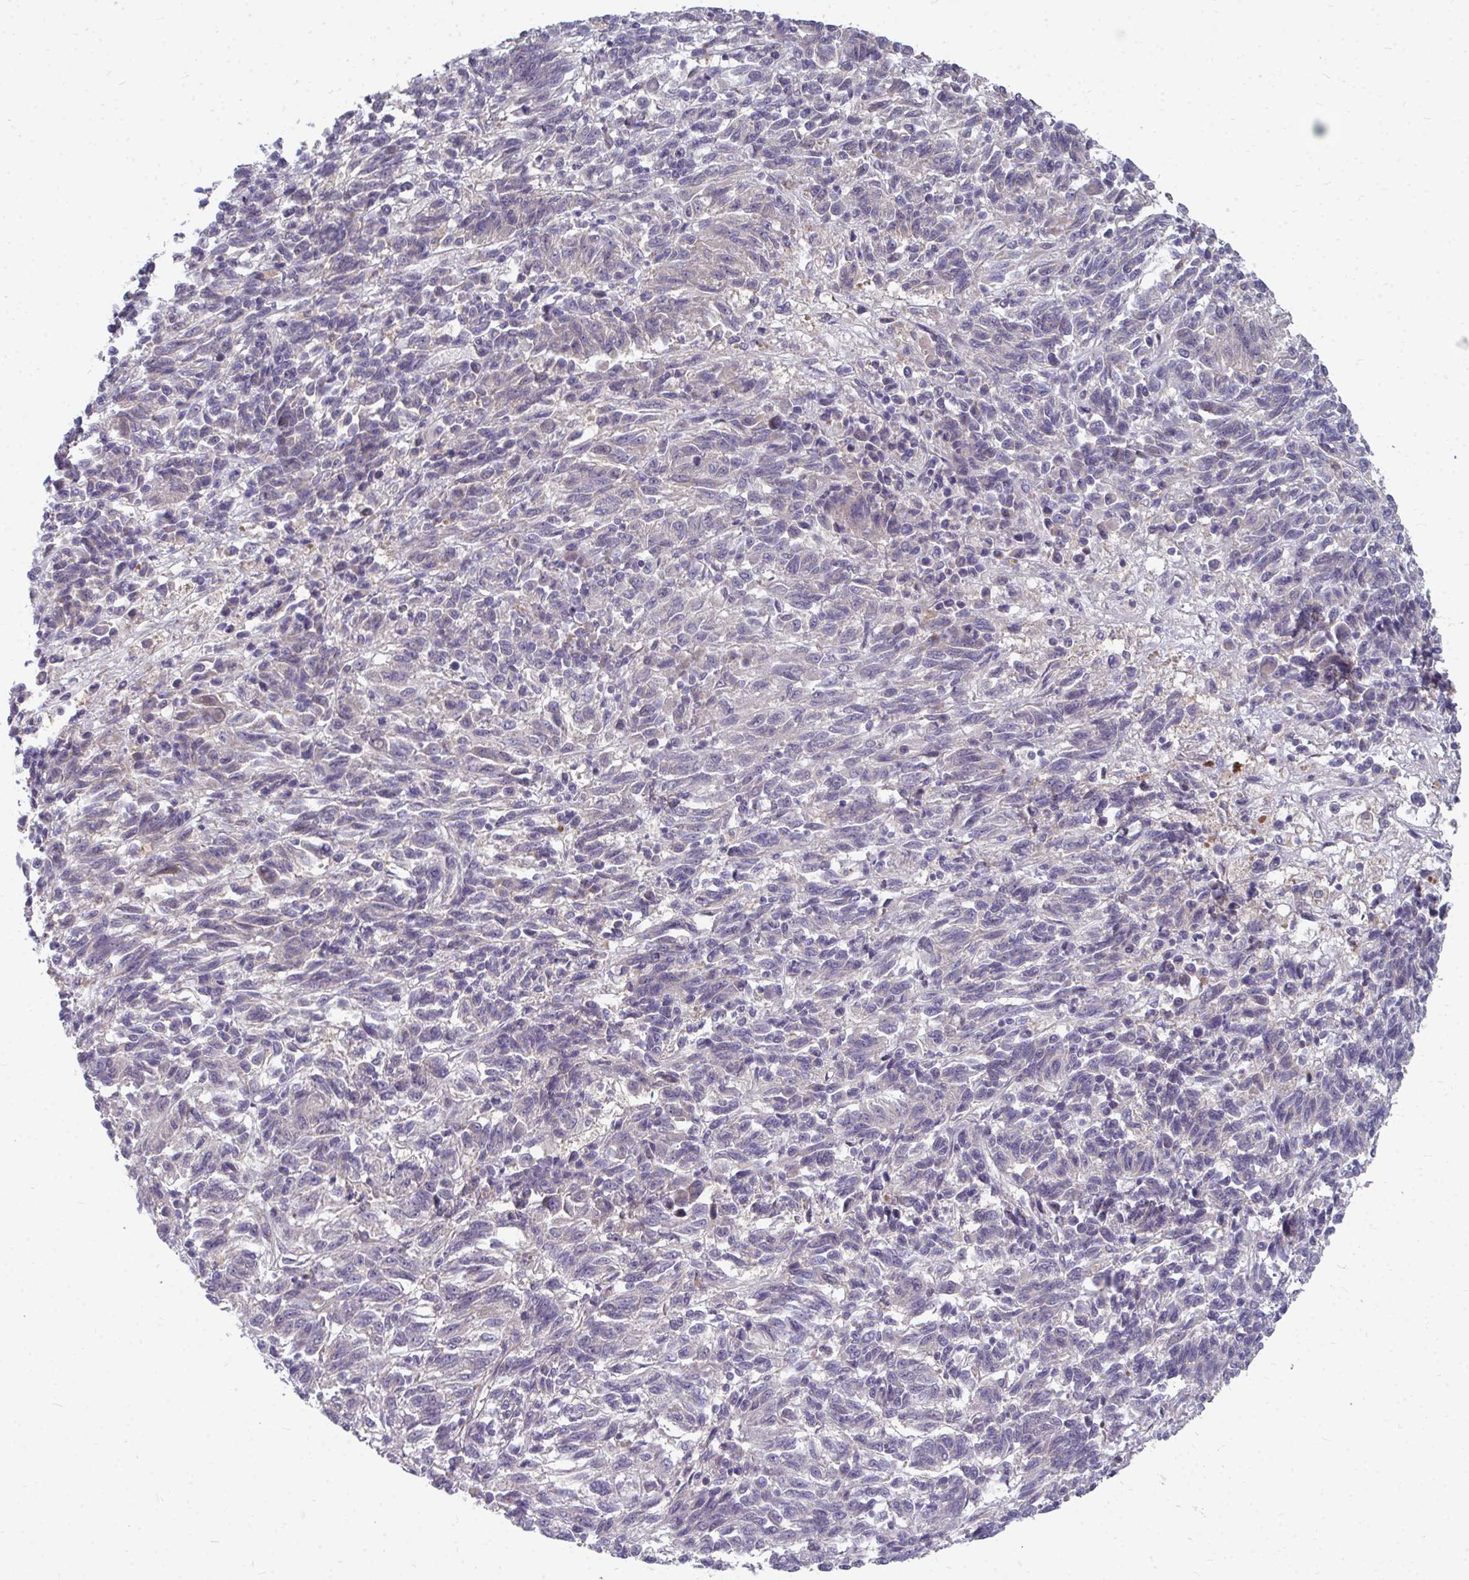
{"staining": {"intensity": "negative", "quantity": "none", "location": "none"}, "tissue": "melanoma", "cell_type": "Tumor cells", "image_type": "cancer", "snomed": [{"axis": "morphology", "description": "Malignant melanoma, Metastatic site"}, {"axis": "topography", "description": "Lung"}], "caption": "Protein analysis of malignant melanoma (metastatic site) demonstrates no significant expression in tumor cells.", "gene": "MROH8", "patient": {"sex": "male", "age": 64}}